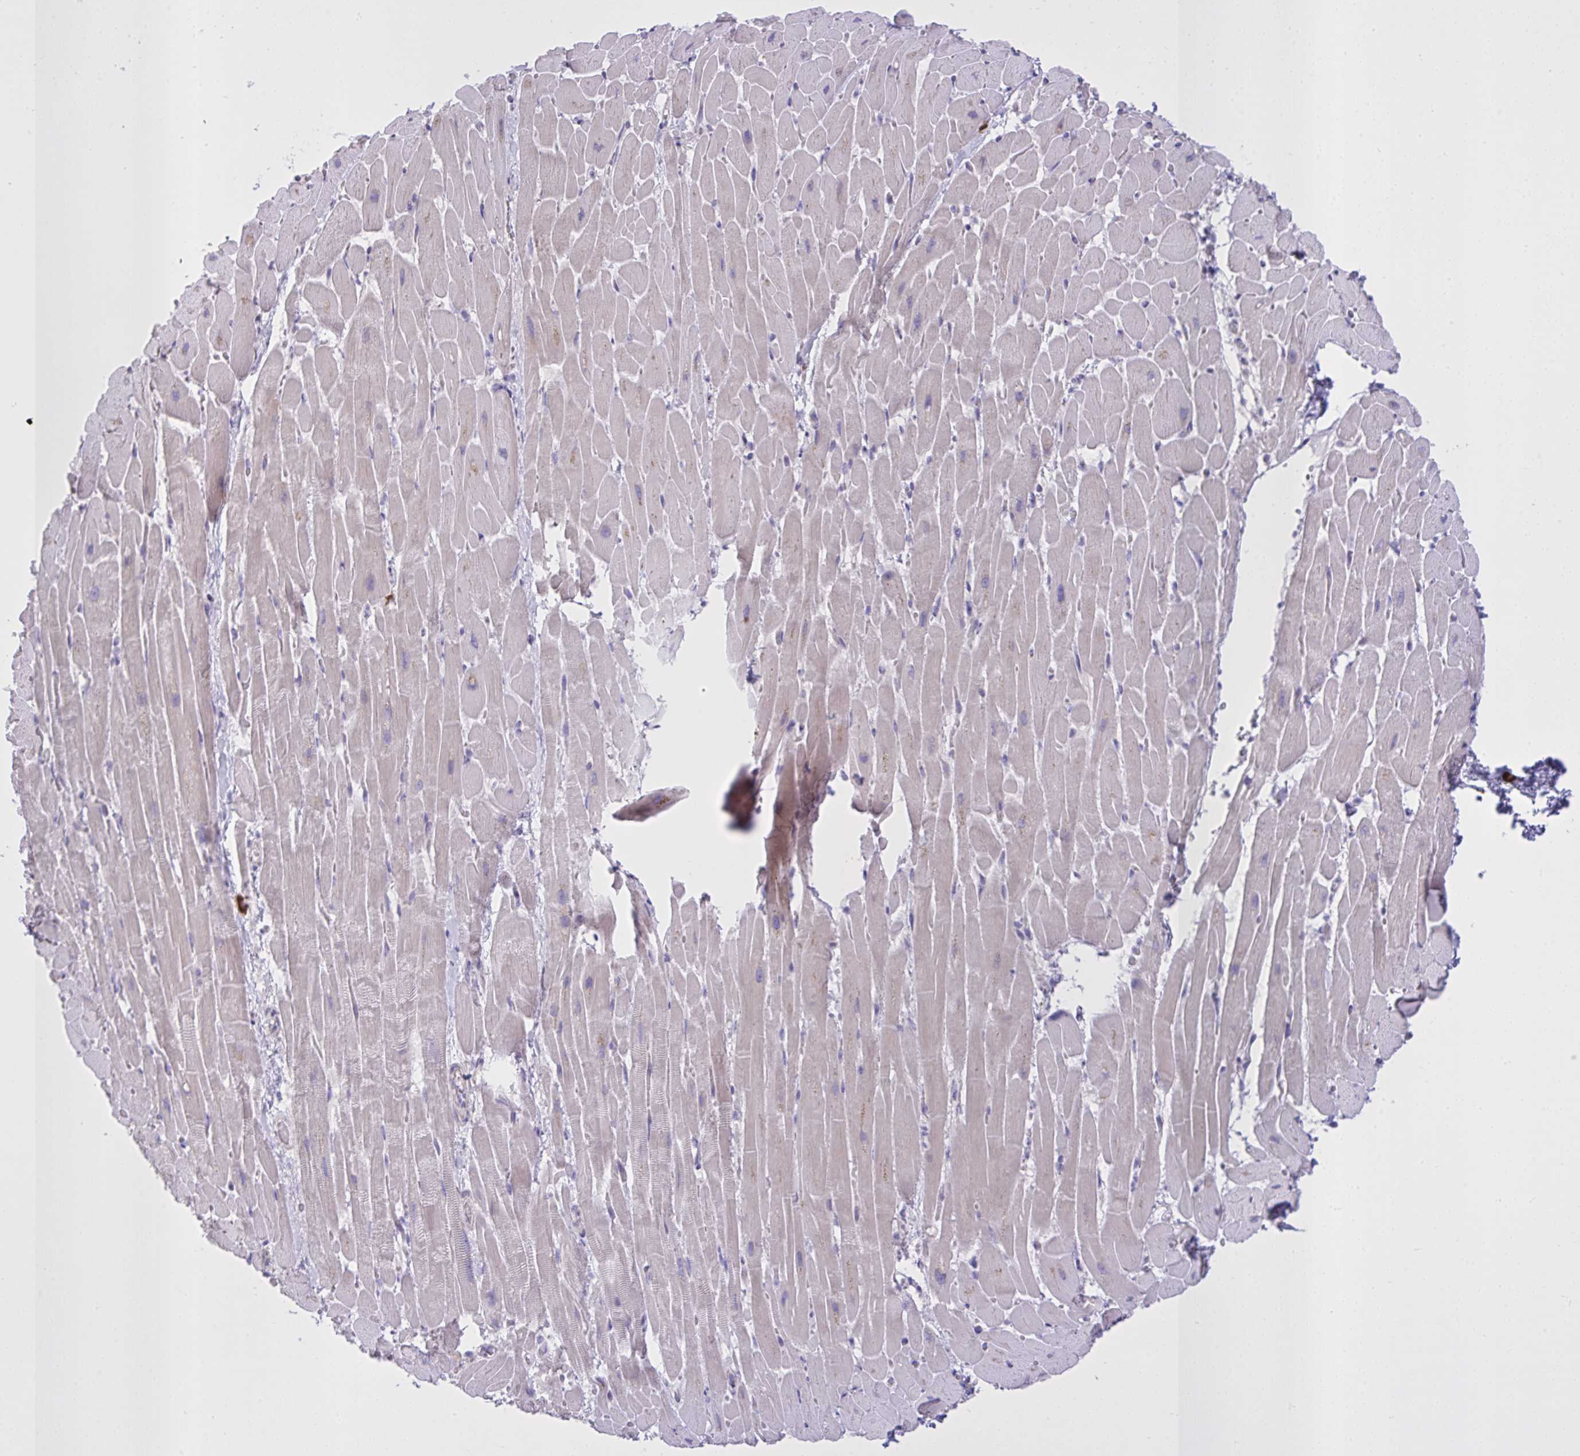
{"staining": {"intensity": "negative", "quantity": "none", "location": "none"}, "tissue": "heart muscle", "cell_type": "Cardiomyocytes", "image_type": "normal", "snomed": [{"axis": "morphology", "description": "Normal tissue, NOS"}, {"axis": "topography", "description": "Heart"}], "caption": "An immunohistochemistry (IHC) micrograph of benign heart muscle is shown. There is no staining in cardiomyocytes of heart muscle. (Brightfield microscopy of DAB immunohistochemistry (IHC) at high magnification).", "gene": "SPAG1", "patient": {"sex": "male", "age": 37}}